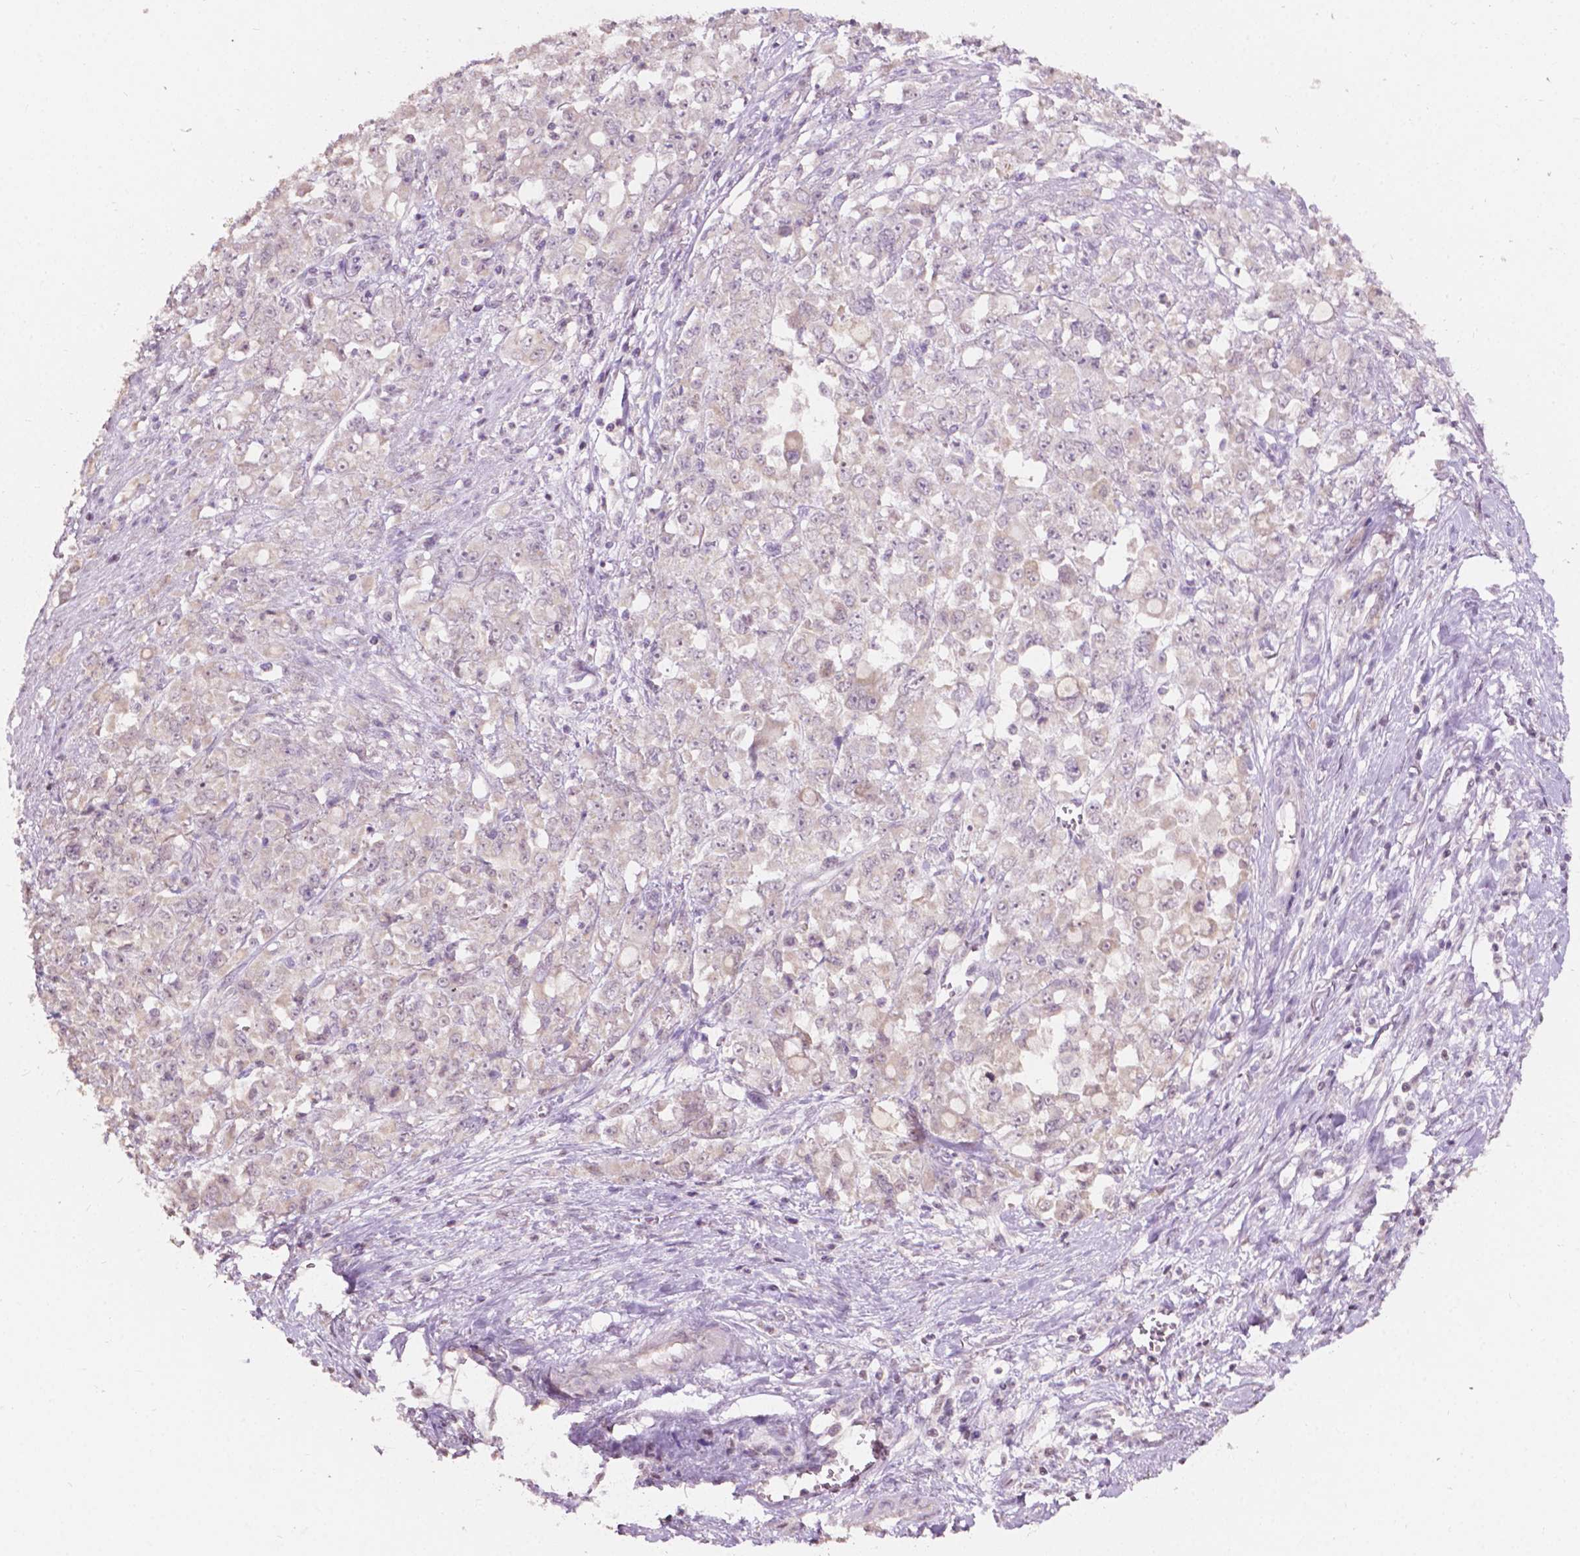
{"staining": {"intensity": "negative", "quantity": "none", "location": "none"}, "tissue": "stomach cancer", "cell_type": "Tumor cells", "image_type": "cancer", "snomed": [{"axis": "morphology", "description": "Adenocarcinoma, NOS"}, {"axis": "topography", "description": "Stomach"}], "caption": "IHC of human stomach cancer displays no expression in tumor cells.", "gene": "NOS1AP", "patient": {"sex": "female", "age": 76}}